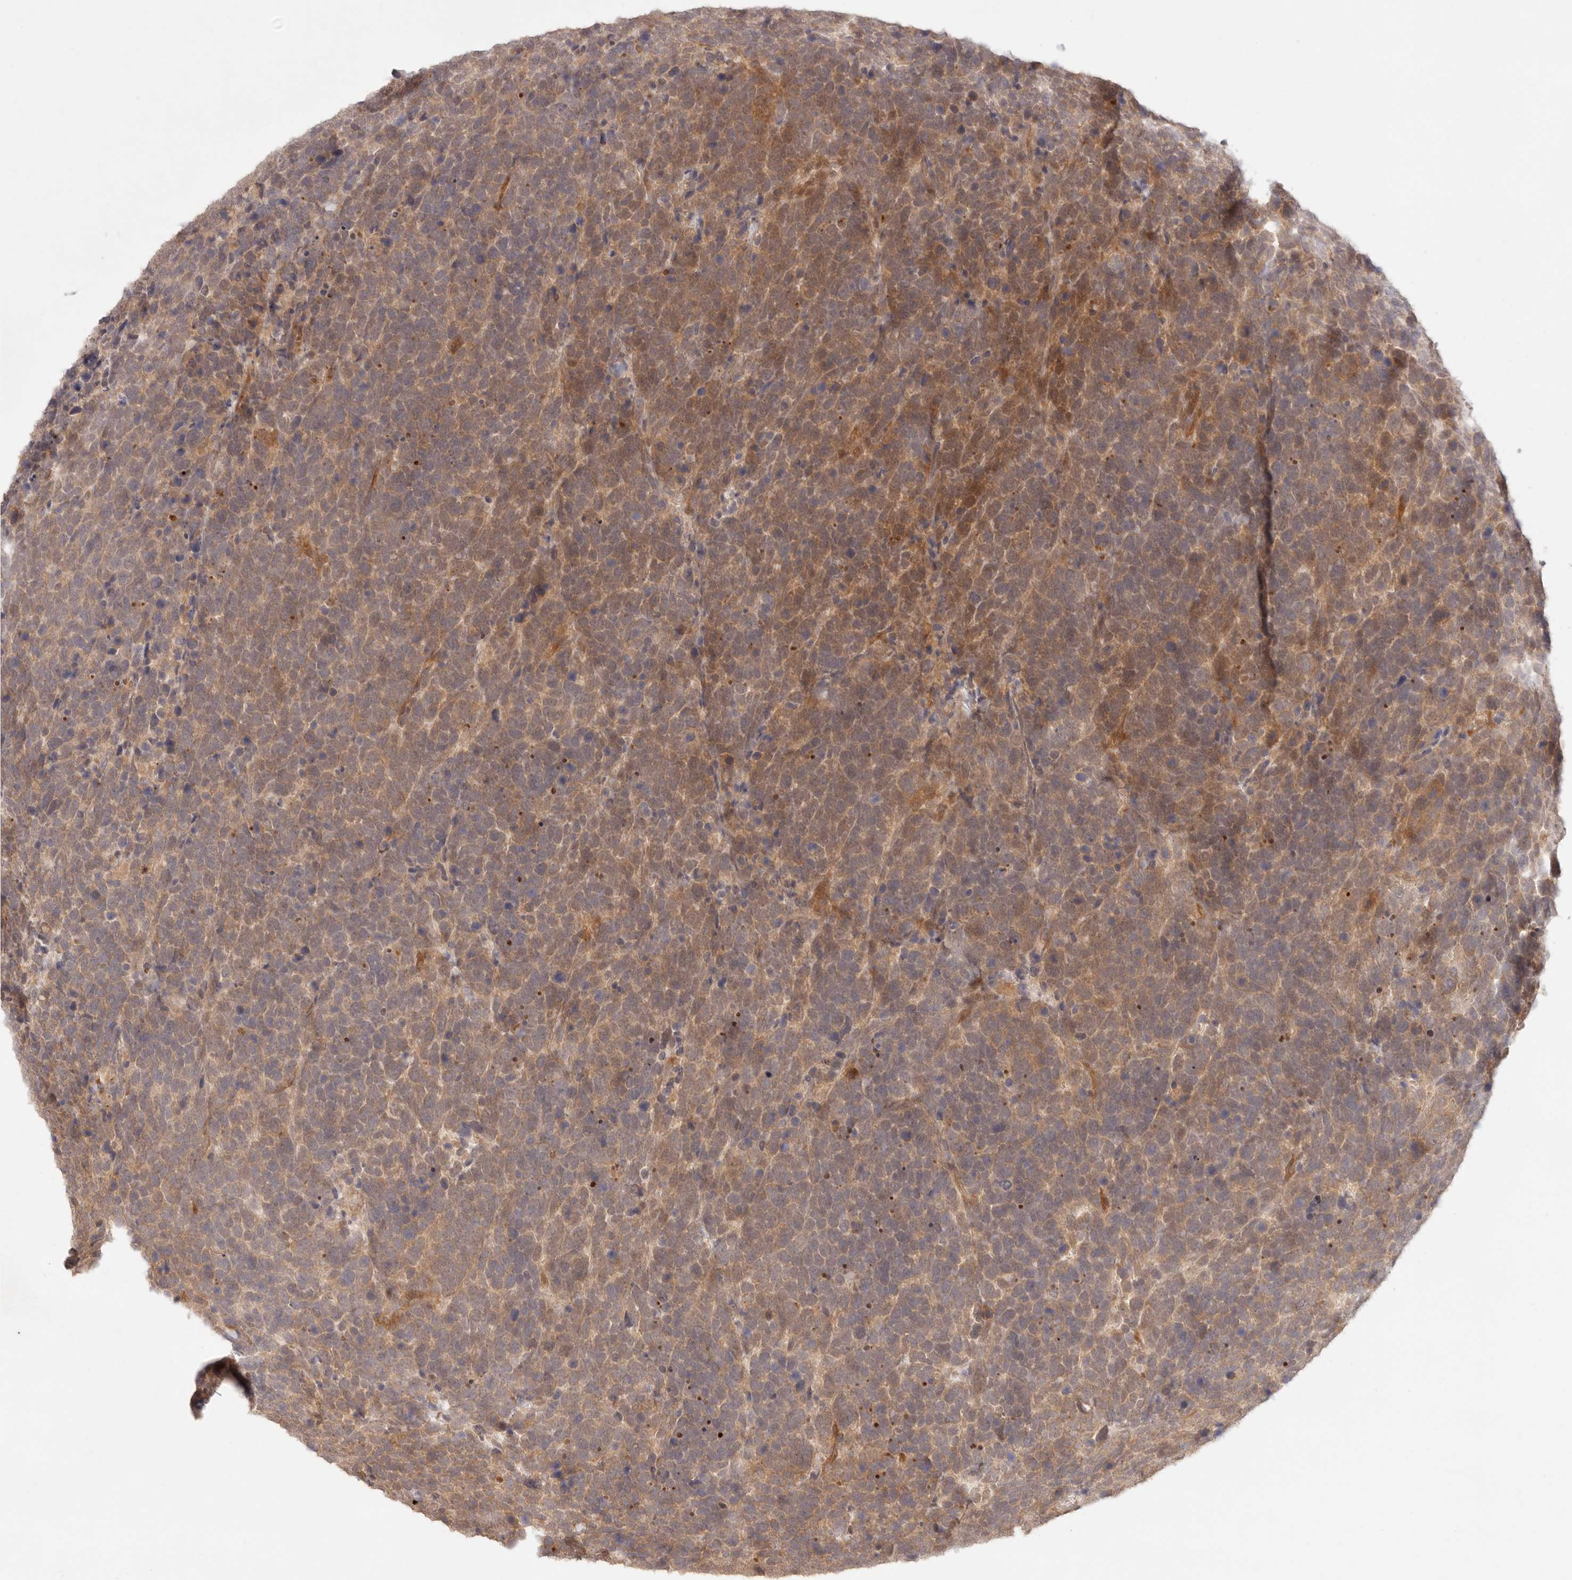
{"staining": {"intensity": "moderate", "quantity": "25%-75%", "location": "cytoplasmic/membranous"}, "tissue": "urothelial cancer", "cell_type": "Tumor cells", "image_type": "cancer", "snomed": [{"axis": "morphology", "description": "Urothelial carcinoma, High grade"}, {"axis": "topography", "description": "Urinary bladder"}], "caption": "Immunohistochemical staining of high-grade urothelial carcinoma displays medium levels of moderate cytoplasmic/membranous expression in approximately 25%-75% of tumor cells.", "gene": "PPP1R3B", "patient": {"sex": "female", "age": 82}}